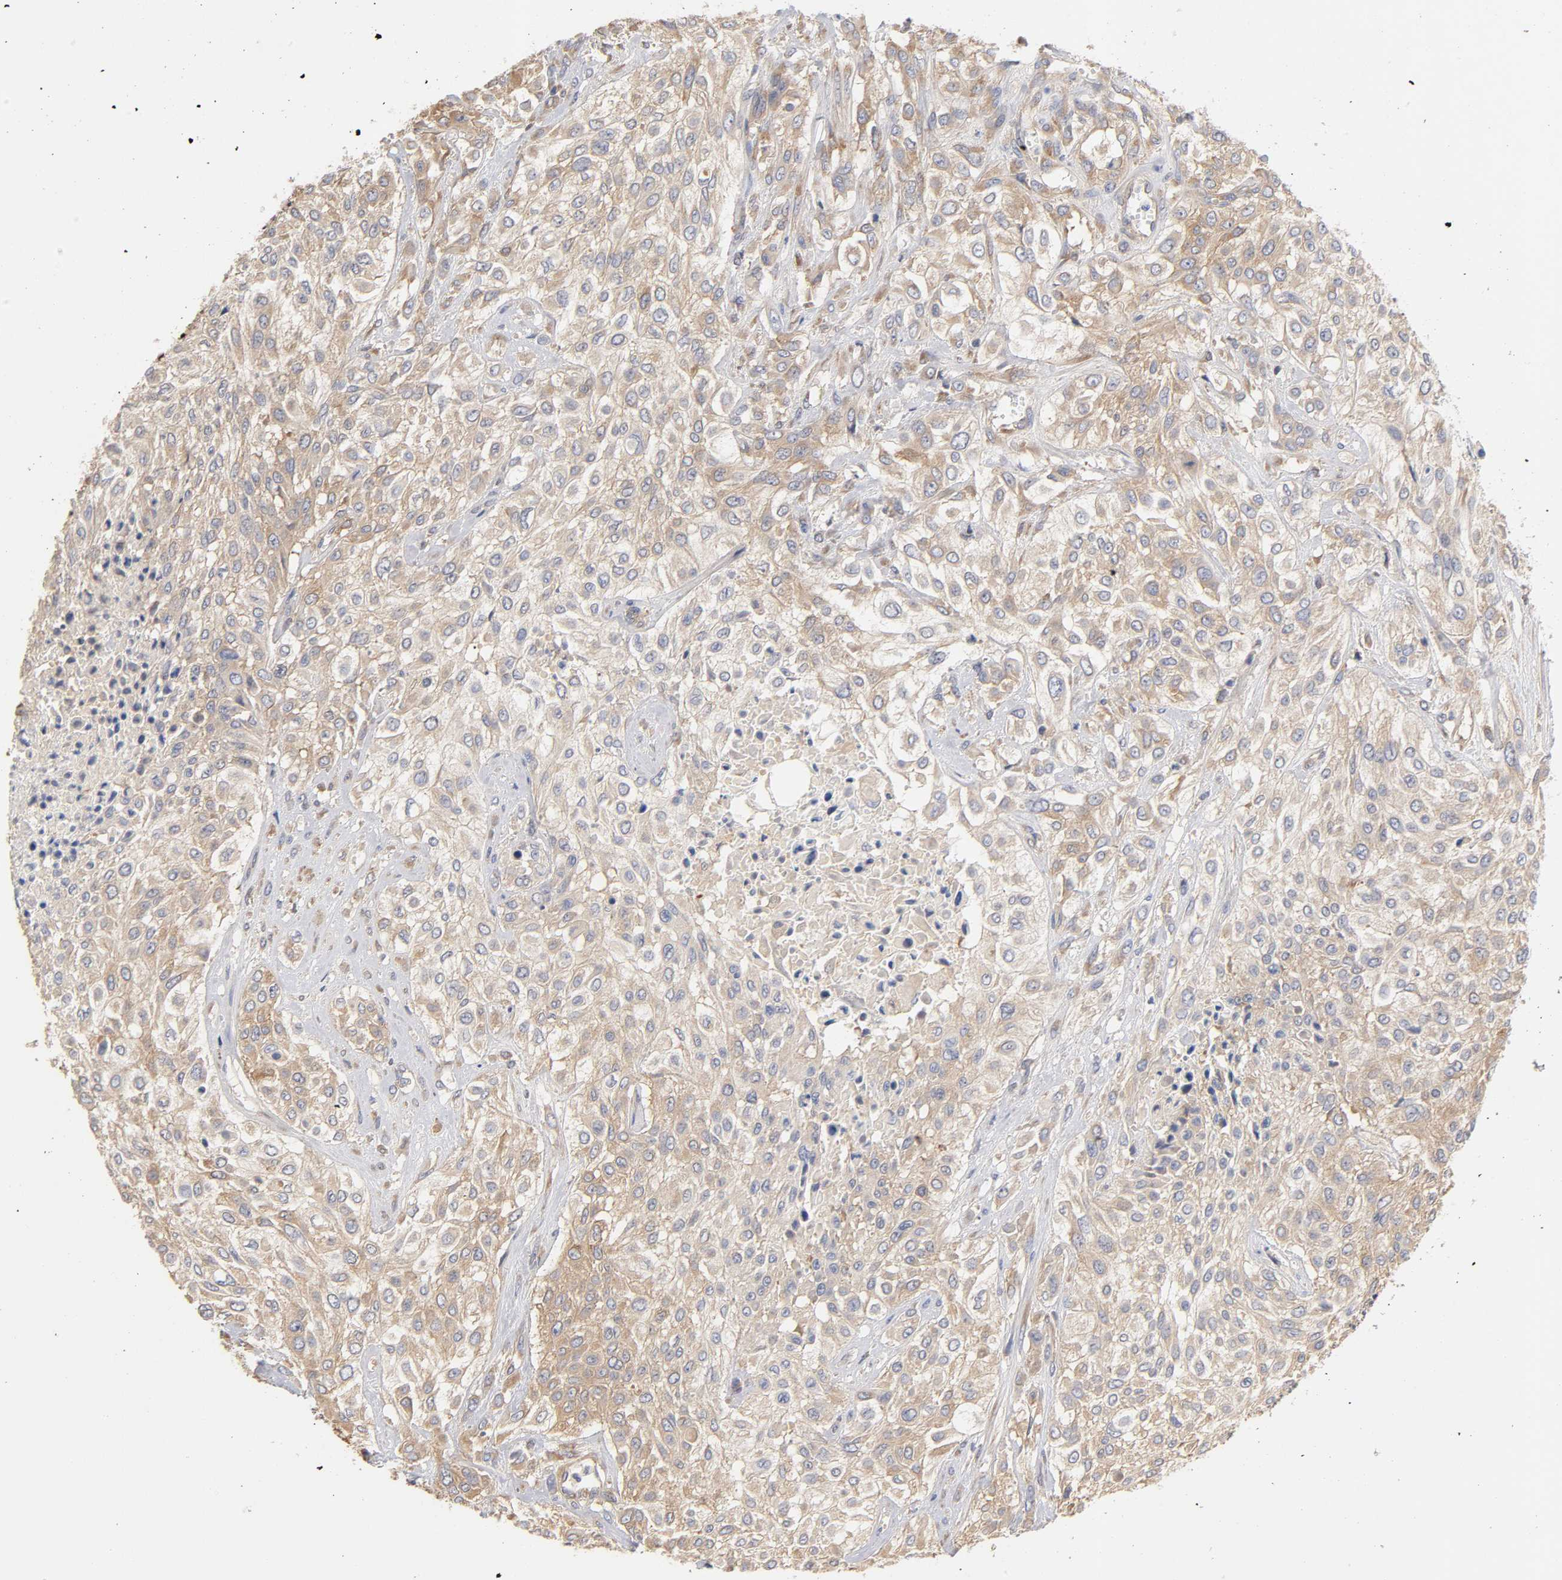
{"staining": {"intensity": "moderate", "quantity": ">75%", "location": "cytoplasmic/membranous"}, "tissue": "urothelial cancer", "cell_type": "Tumor cells", "image_type": "cancer", "snomed": [{"axis": "morphology", "description": "Urothelial carcinoma, High grade"}, {"axis": "topography", "description": "Urinary bladder"}], "caption": "Tumor cells demonstrate medium levels of moderate cytoplasmic/membranous positivity in about >75% of cells in urothelial carcinoma (high-grade).", "gene": "RPS29", "patient": {"sex": "male", "age": 57}}